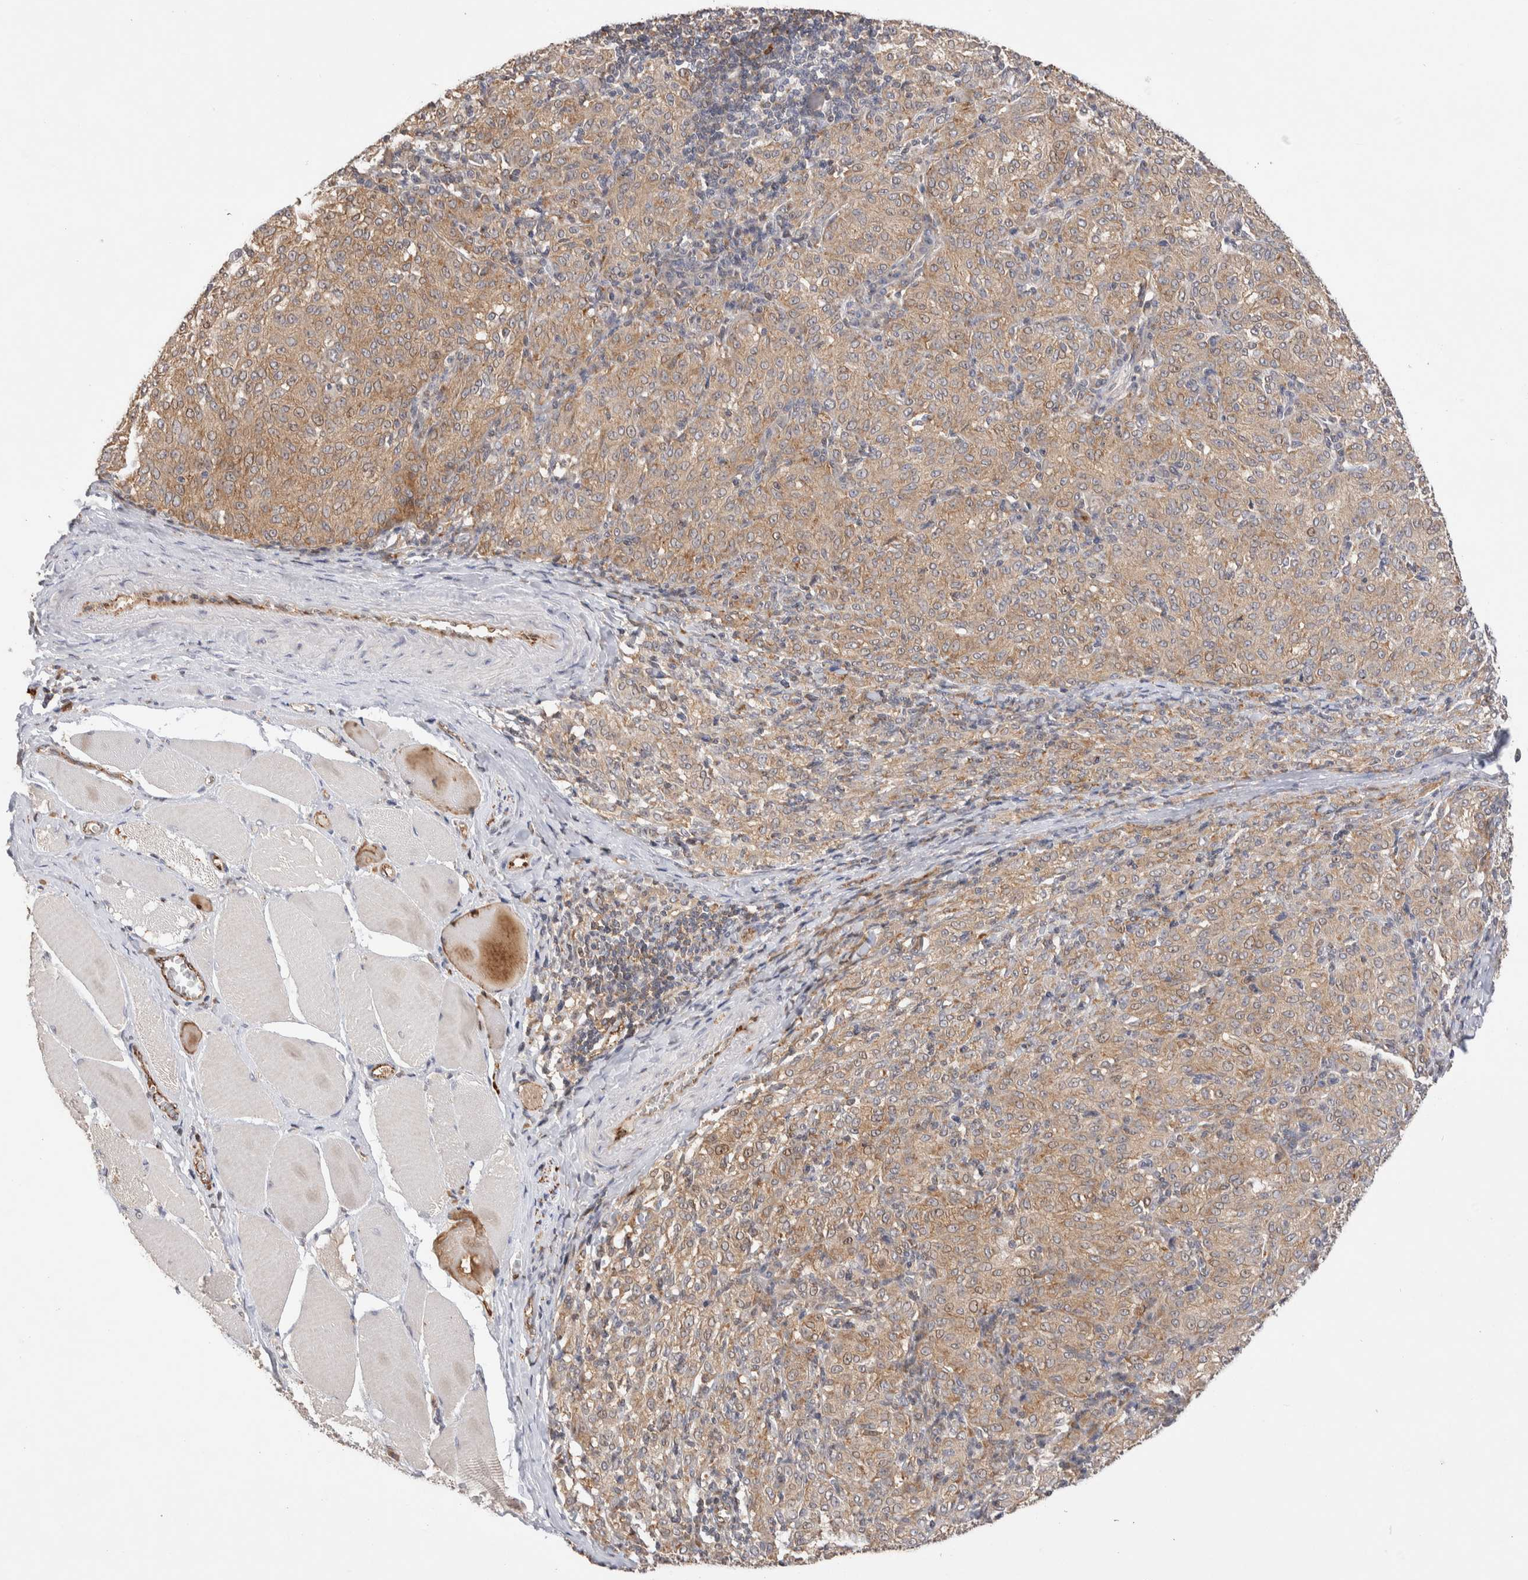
{"staining": {"intensity": "weak", "quantity": ">75%", "location": "cytoplasmic/membranous"}, "tissue": "melanoma", "cell_type": "Tumor cells", "image_type": "cancer", "snomed": [{"axis": "morphology", "description": "Malignant melanoma, NOS"}, {"axis": "topography", "description": "Skin"}], "caption": "Weak cytoplasmic/membranous expression for a protein is appreciated in about >75% of tumor cells of melanoma using IHC.", "gene": "NSMAF", "patient": {"sex": "female", "age": 72}}